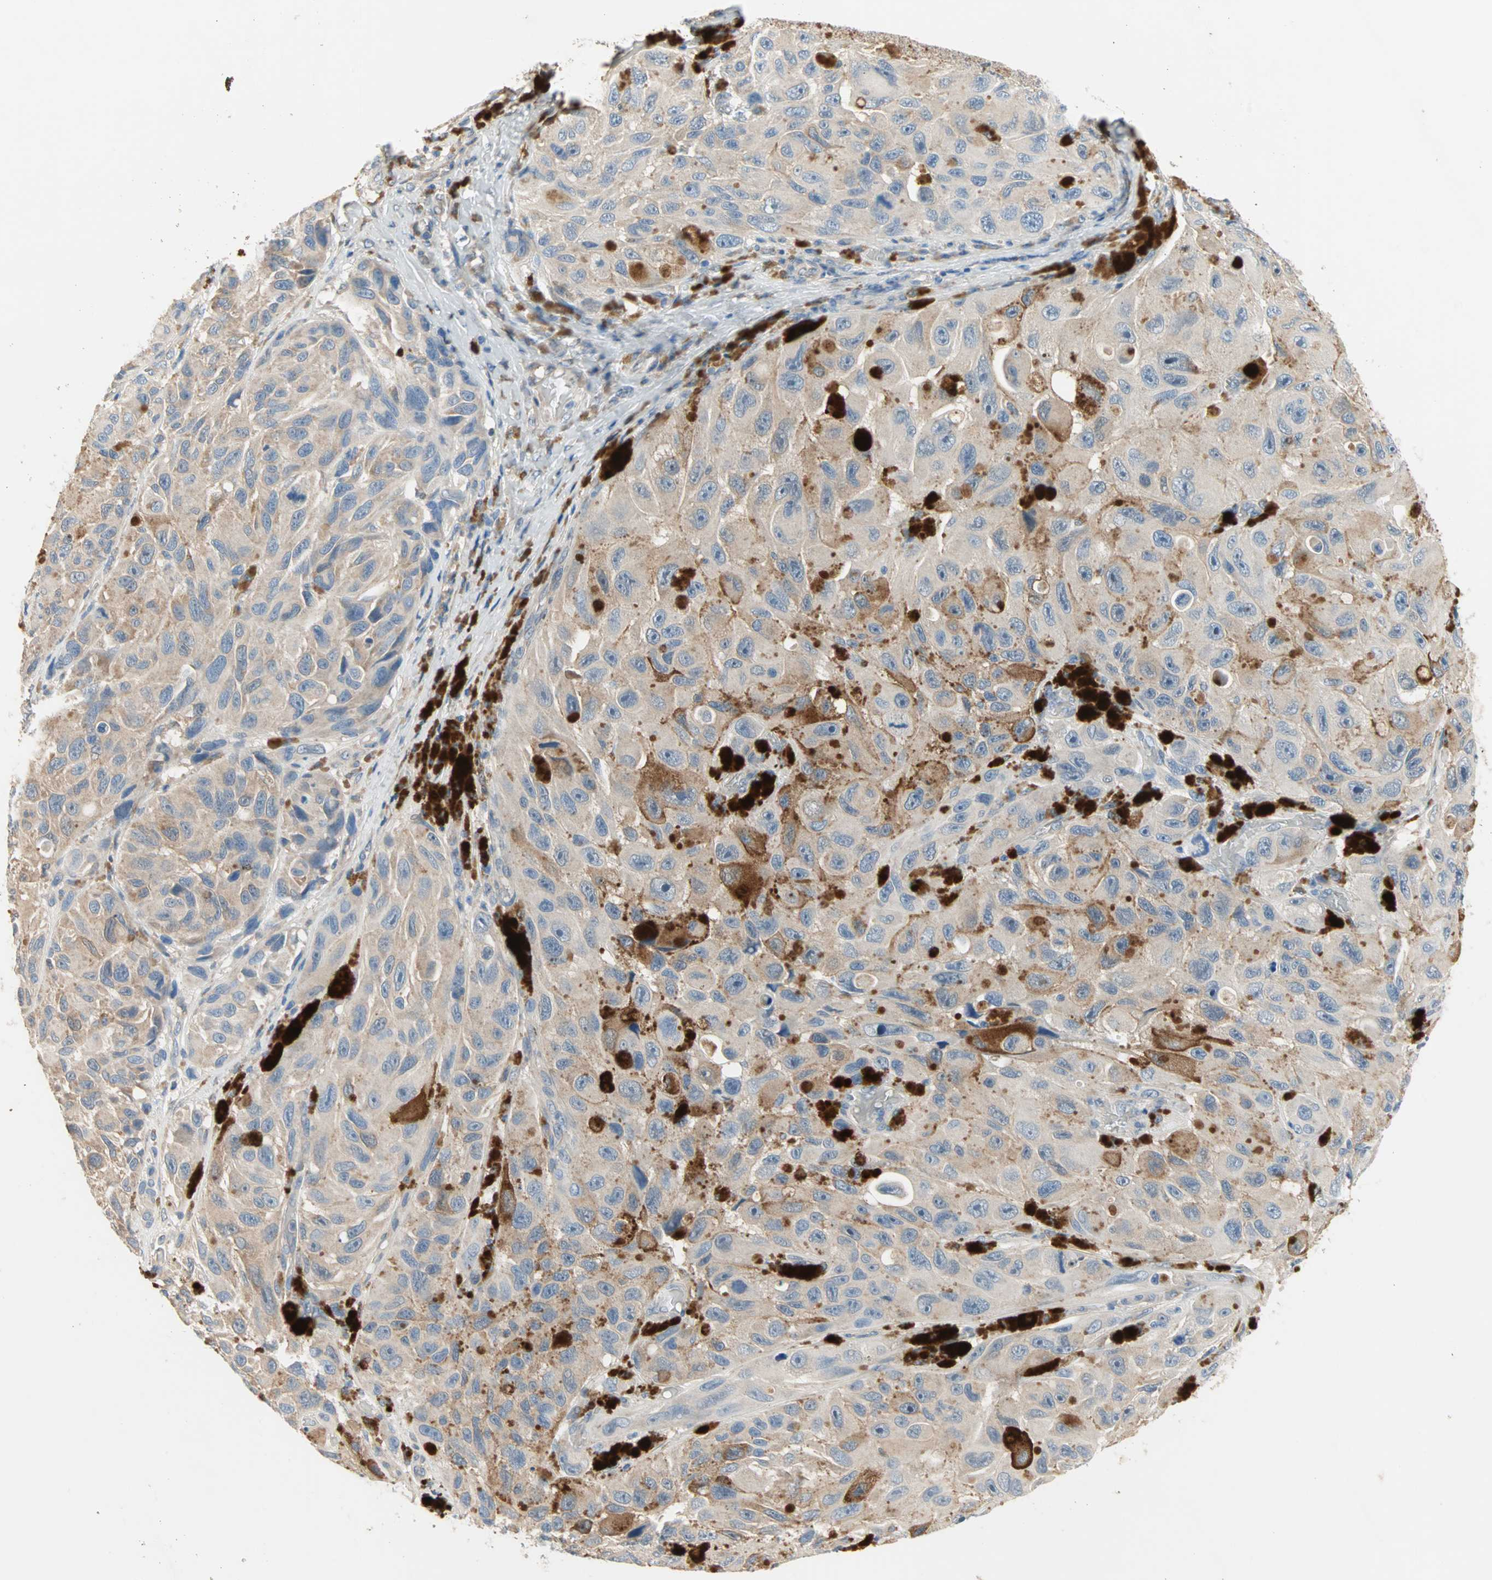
{"staining": {"intensity": "moderate", "quantity": ">75%", "location": "cytoplasmic/membranous"}, "tissue": "melanoma", "cell_type": "Tumor cells", "image_type": "cancer", "snomed": [{"axis": "morphology", "description": "Malignant melanoma, NOS"}, {"axis": "topography", "description": "Skin"}], "caption": "IHC histopathology image of human malignant melanoma stained for a protein (brown), which demonstrates medium levels of moderate cytoplasmic/membranous positivity in about >75% of tumor cells.", "gene": "MPI", "patient": {"sex": "female", "age": 73}}